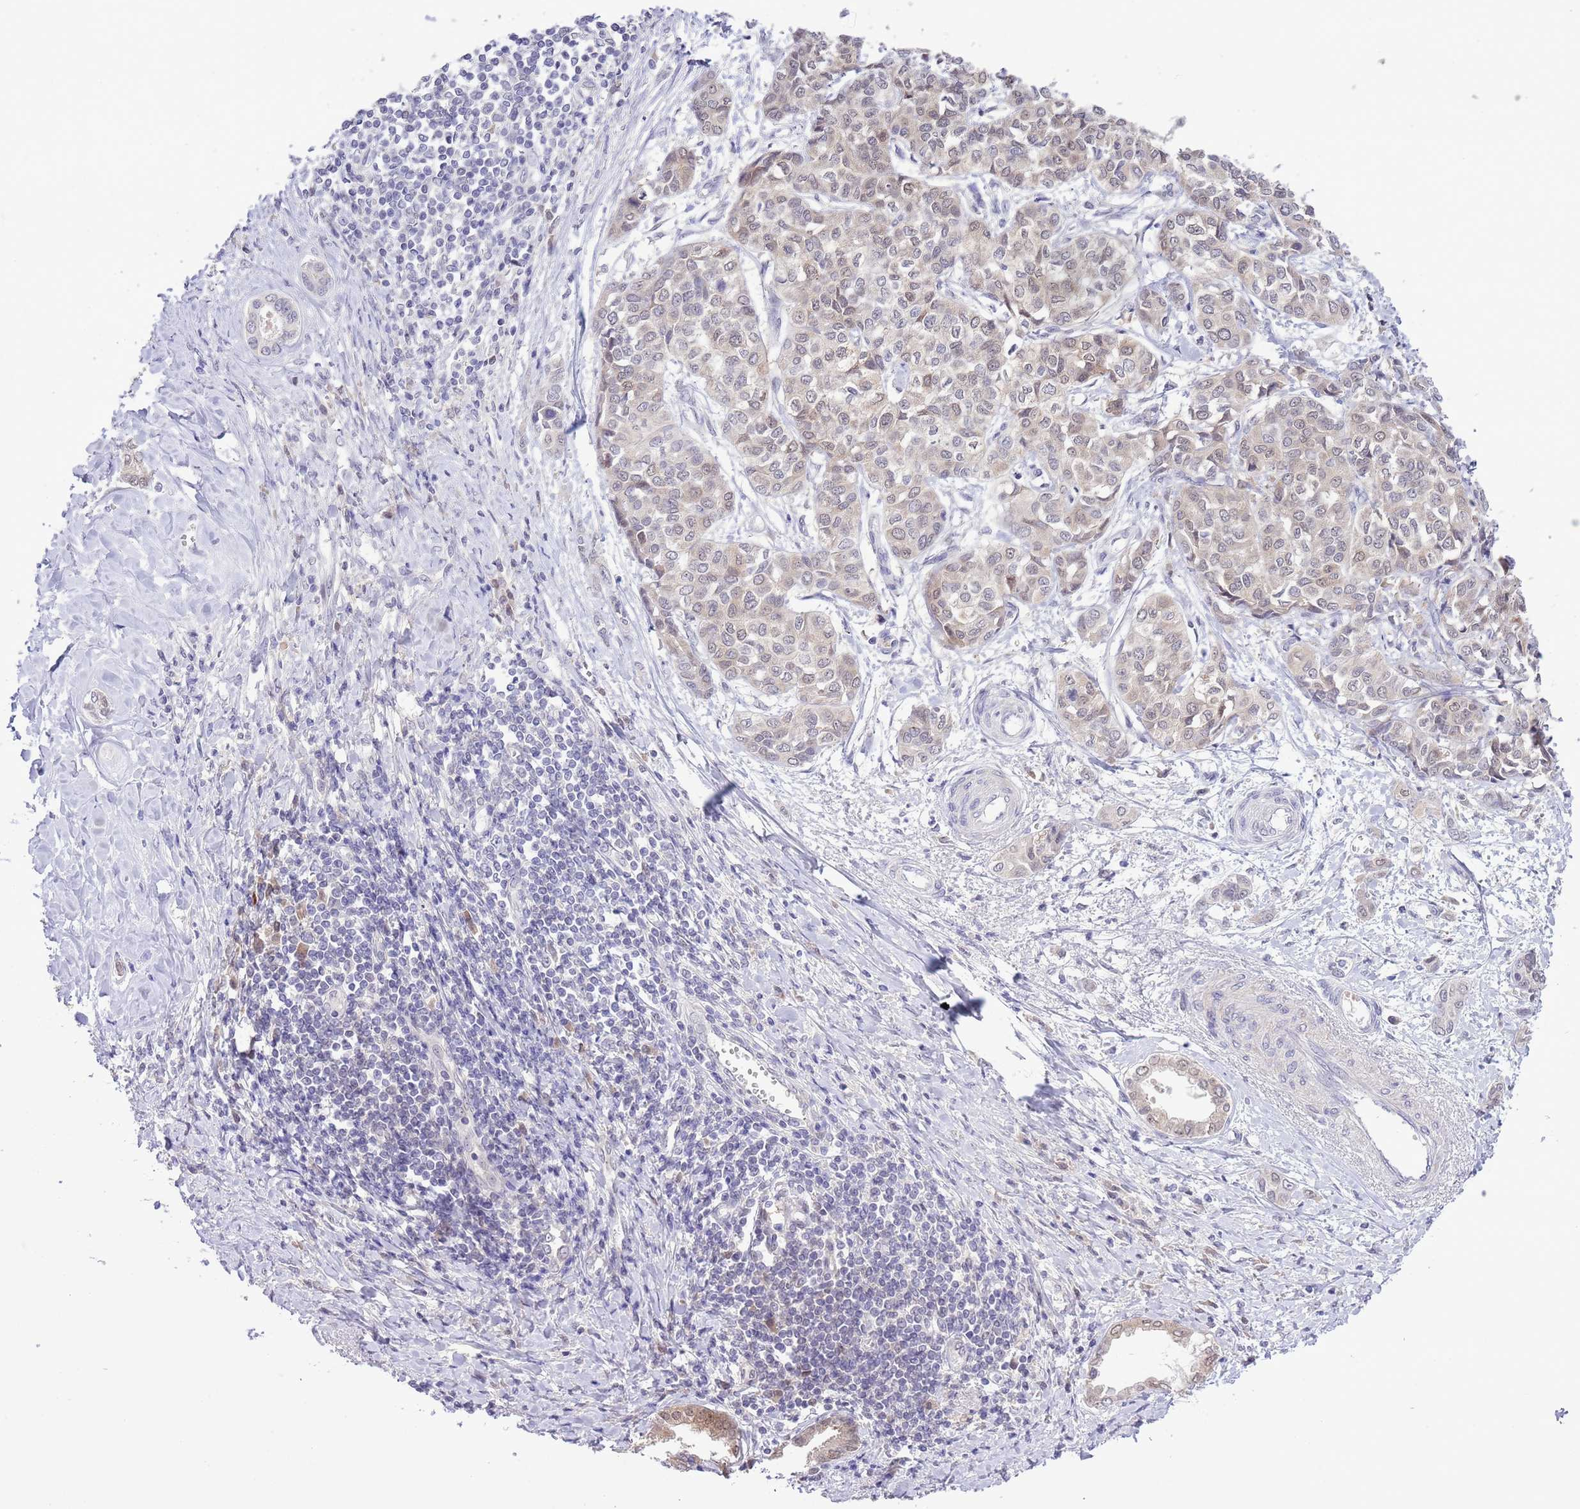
{"staining": {"intensity": "weak", "quantity": "<25%", "location": "cytoplasmic/membranous"}, "tissue": "liver cancer", "cell_type": "Tumor cells", "image_type": "cancer", "snomed": [{"axis": "morphology", "description": "Cholangiocarcinoma"}, {"axis": "topography", "description": "Liver"}], "caption": "Immunohistochemical staining of human liver cancer (cholangiocarcinoma) exhibits no significant expression in tumor cells.", "gene": "GALK2", "patient": {"sex": "female", "age": 77}}